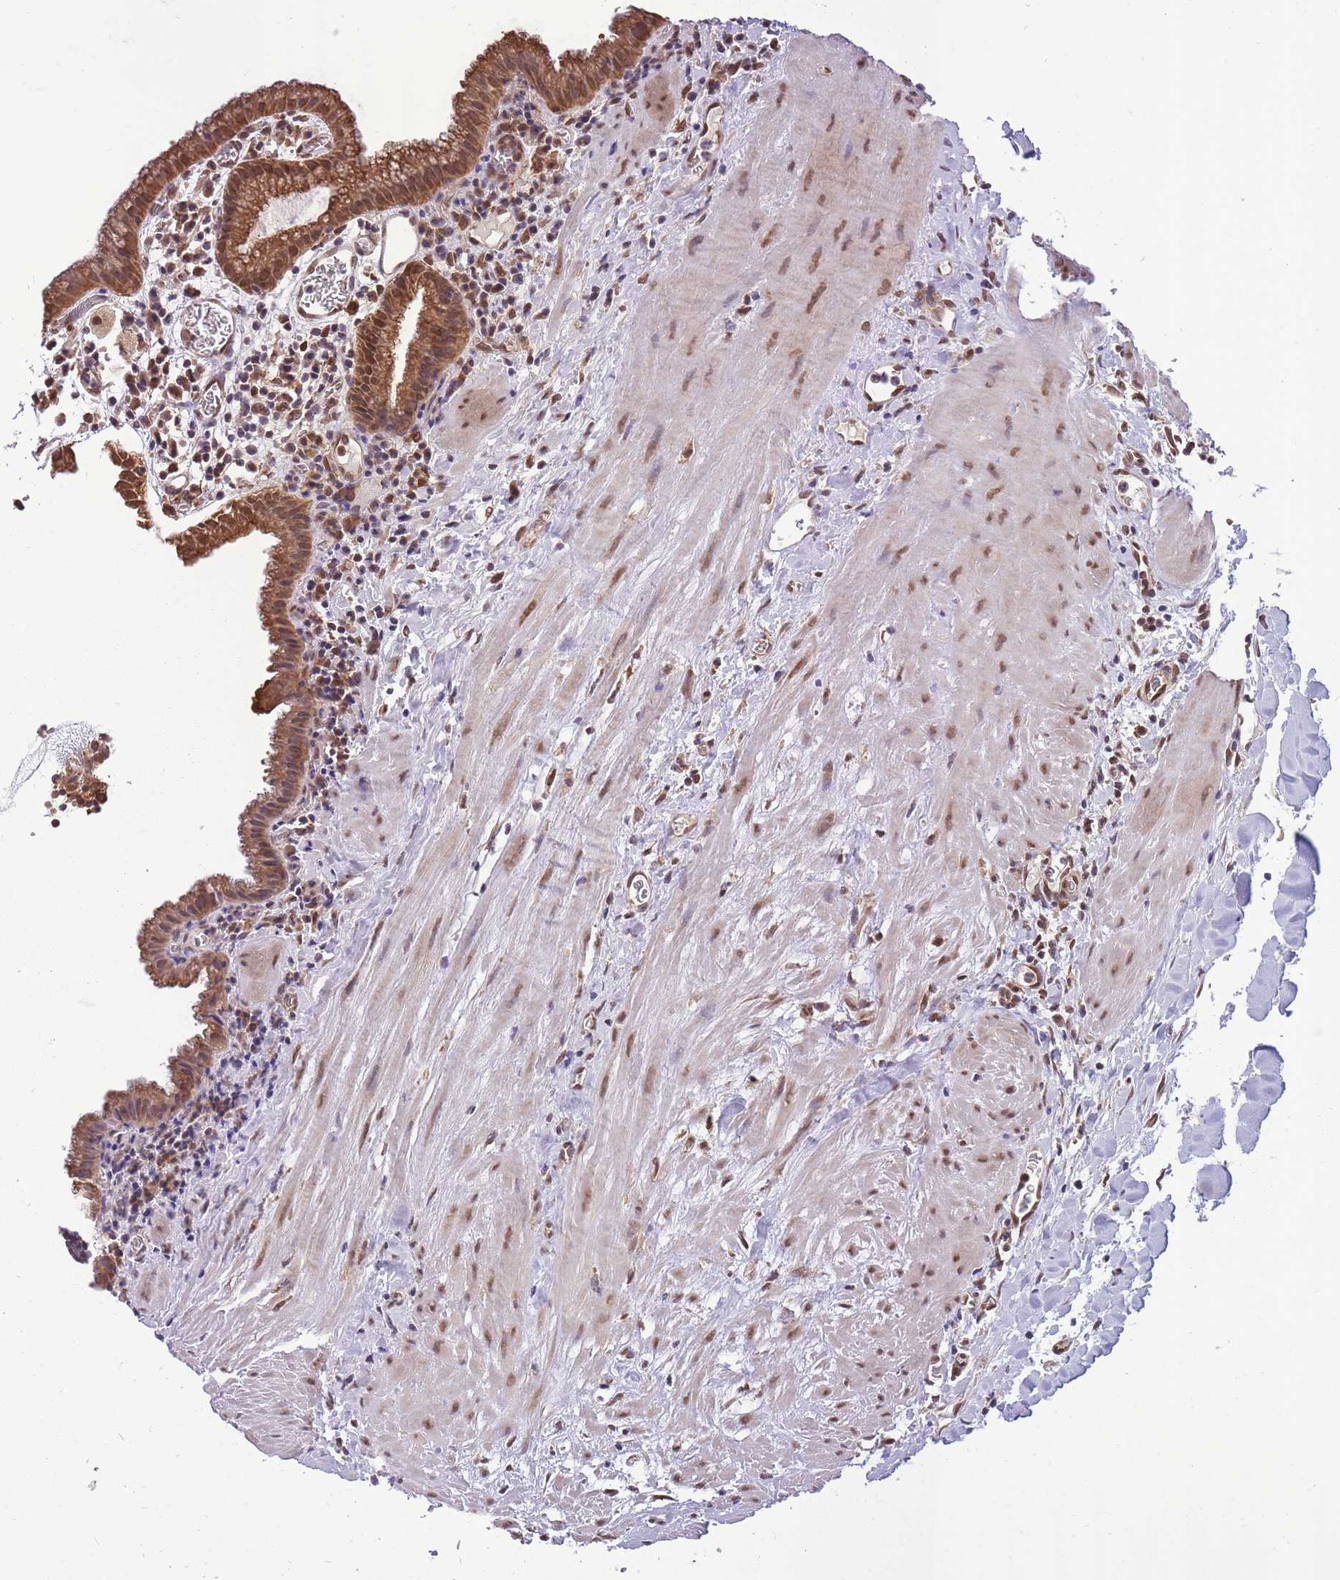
{"staining": {"intensity": "moderate", "quantity": ">75%", "location": "cytoplasmic/membranous,nuclear"}, "tissue": "gallbladder", "cell_type": "Glandular cells", "image_type": "normal", "snomed": [{"axis": "morphology", "description": "Normal tissue, NOS"}, {"axis": "topography", "description": "Gallbladder"}], "caption": "Human gallbladder stained for a protein (brown) reveals moderate cytoplasmic/membranous,nuclear positive positivity in approximately >75% of glandular cells.", "gene": "CDIP1", "patient": {"sex": "male", "age": 78}}